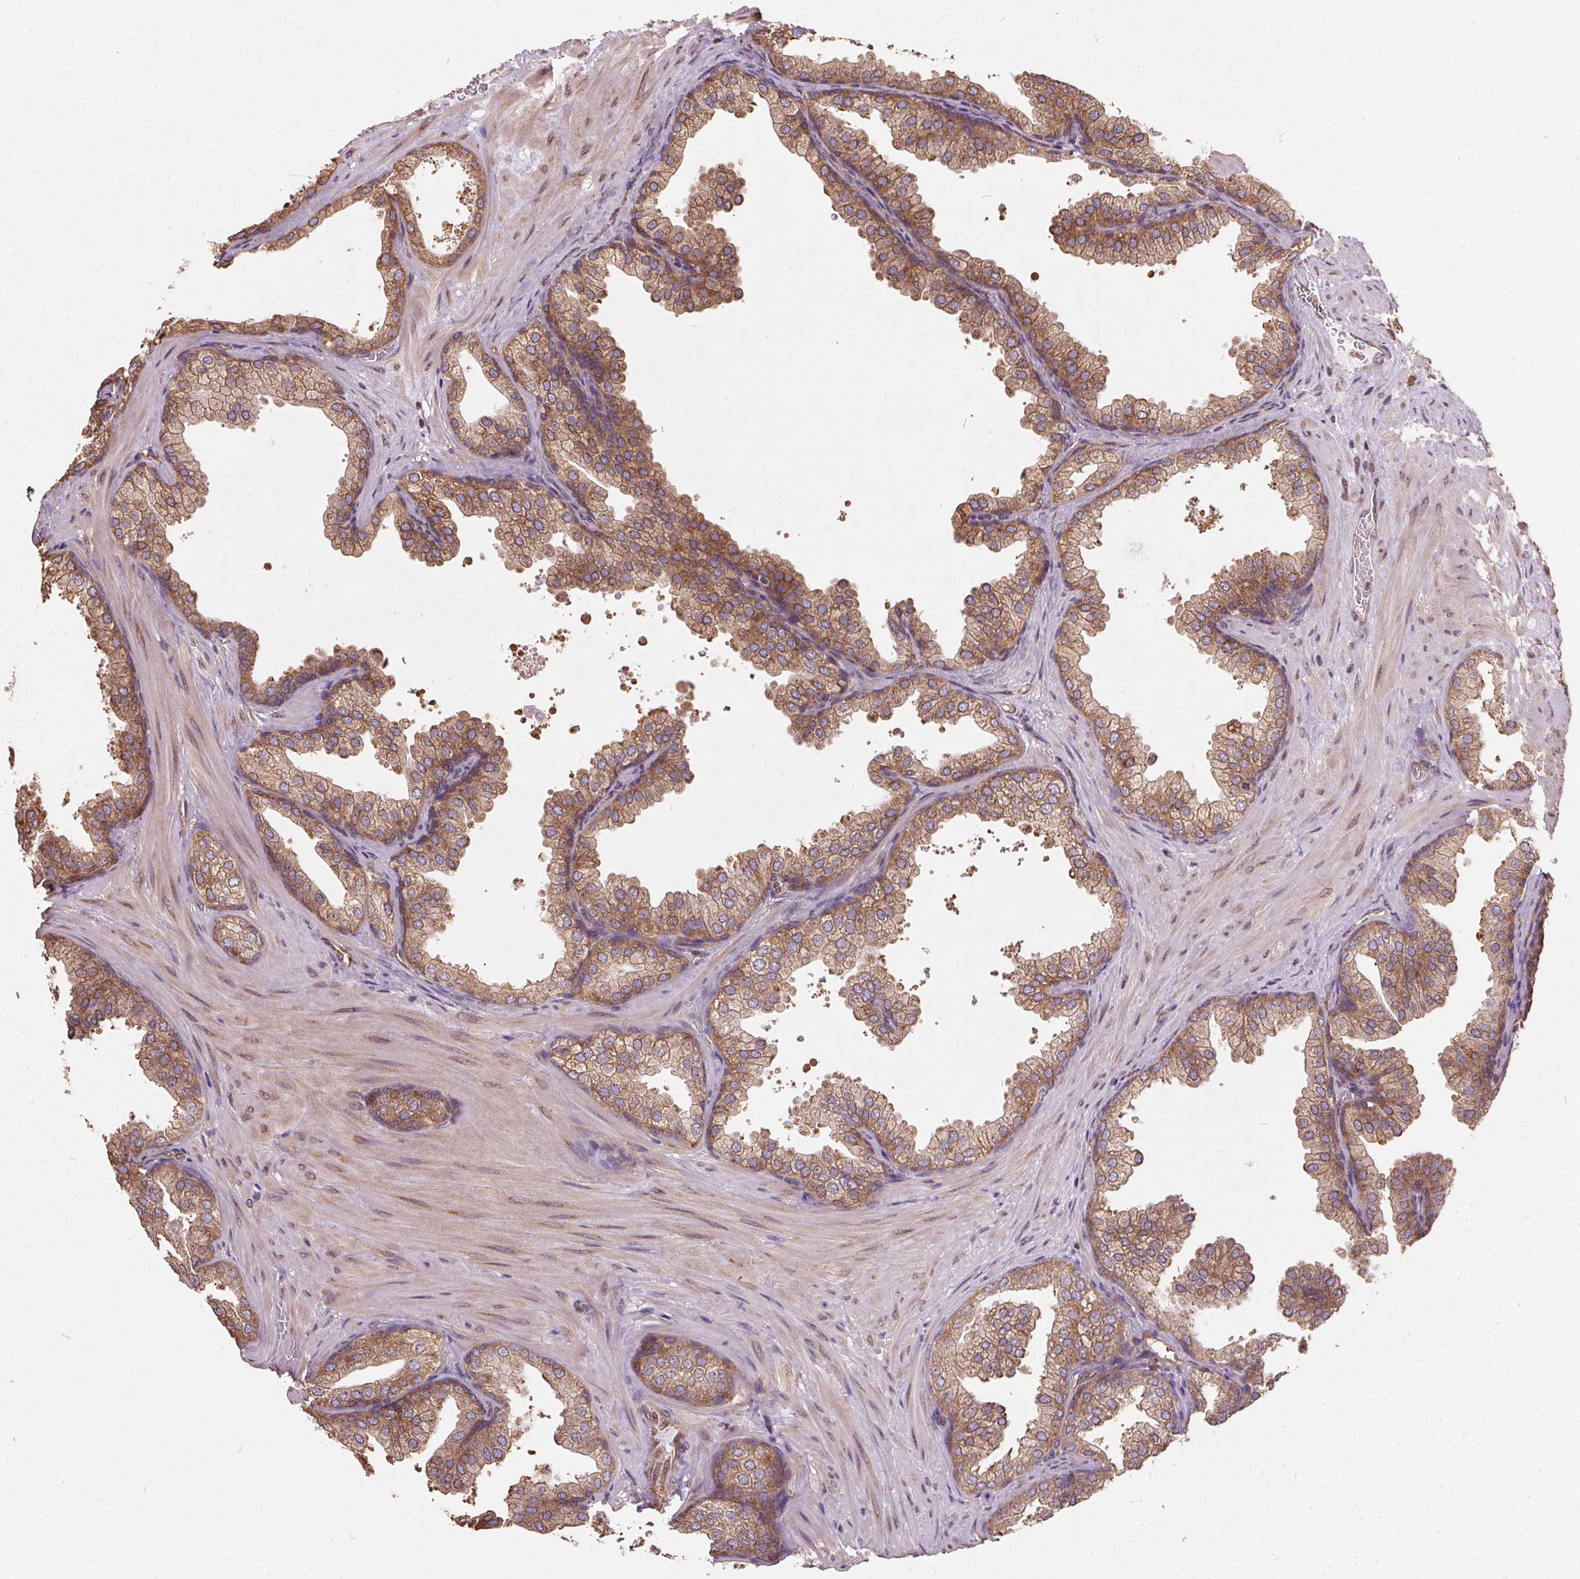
{"staining": {"intensity": "moderate", "quantity": ">75%", "location": "cytoplasmic/membranous"}, "tissue": "prostate", "cell_type": "Glandular cells", "image_type": "normal", "snomed": [{"axis": "morphology", "description": "Normal tissue, NOS"}, {"axis": "topography", "description": "Prostate"}], "caption": "High-magnification brightfield microscopy of benign prostate stained with DAB (3,3'-diaminobenzidine) (brown) and counterstained with hematoxylin (blue). glandular cells exhibit moderate cytoplasmic/membranous expression is appreciated in about>75% of cells.", "gene": "EIF2S1", "patient": {"sex": "male", "age": 37}}